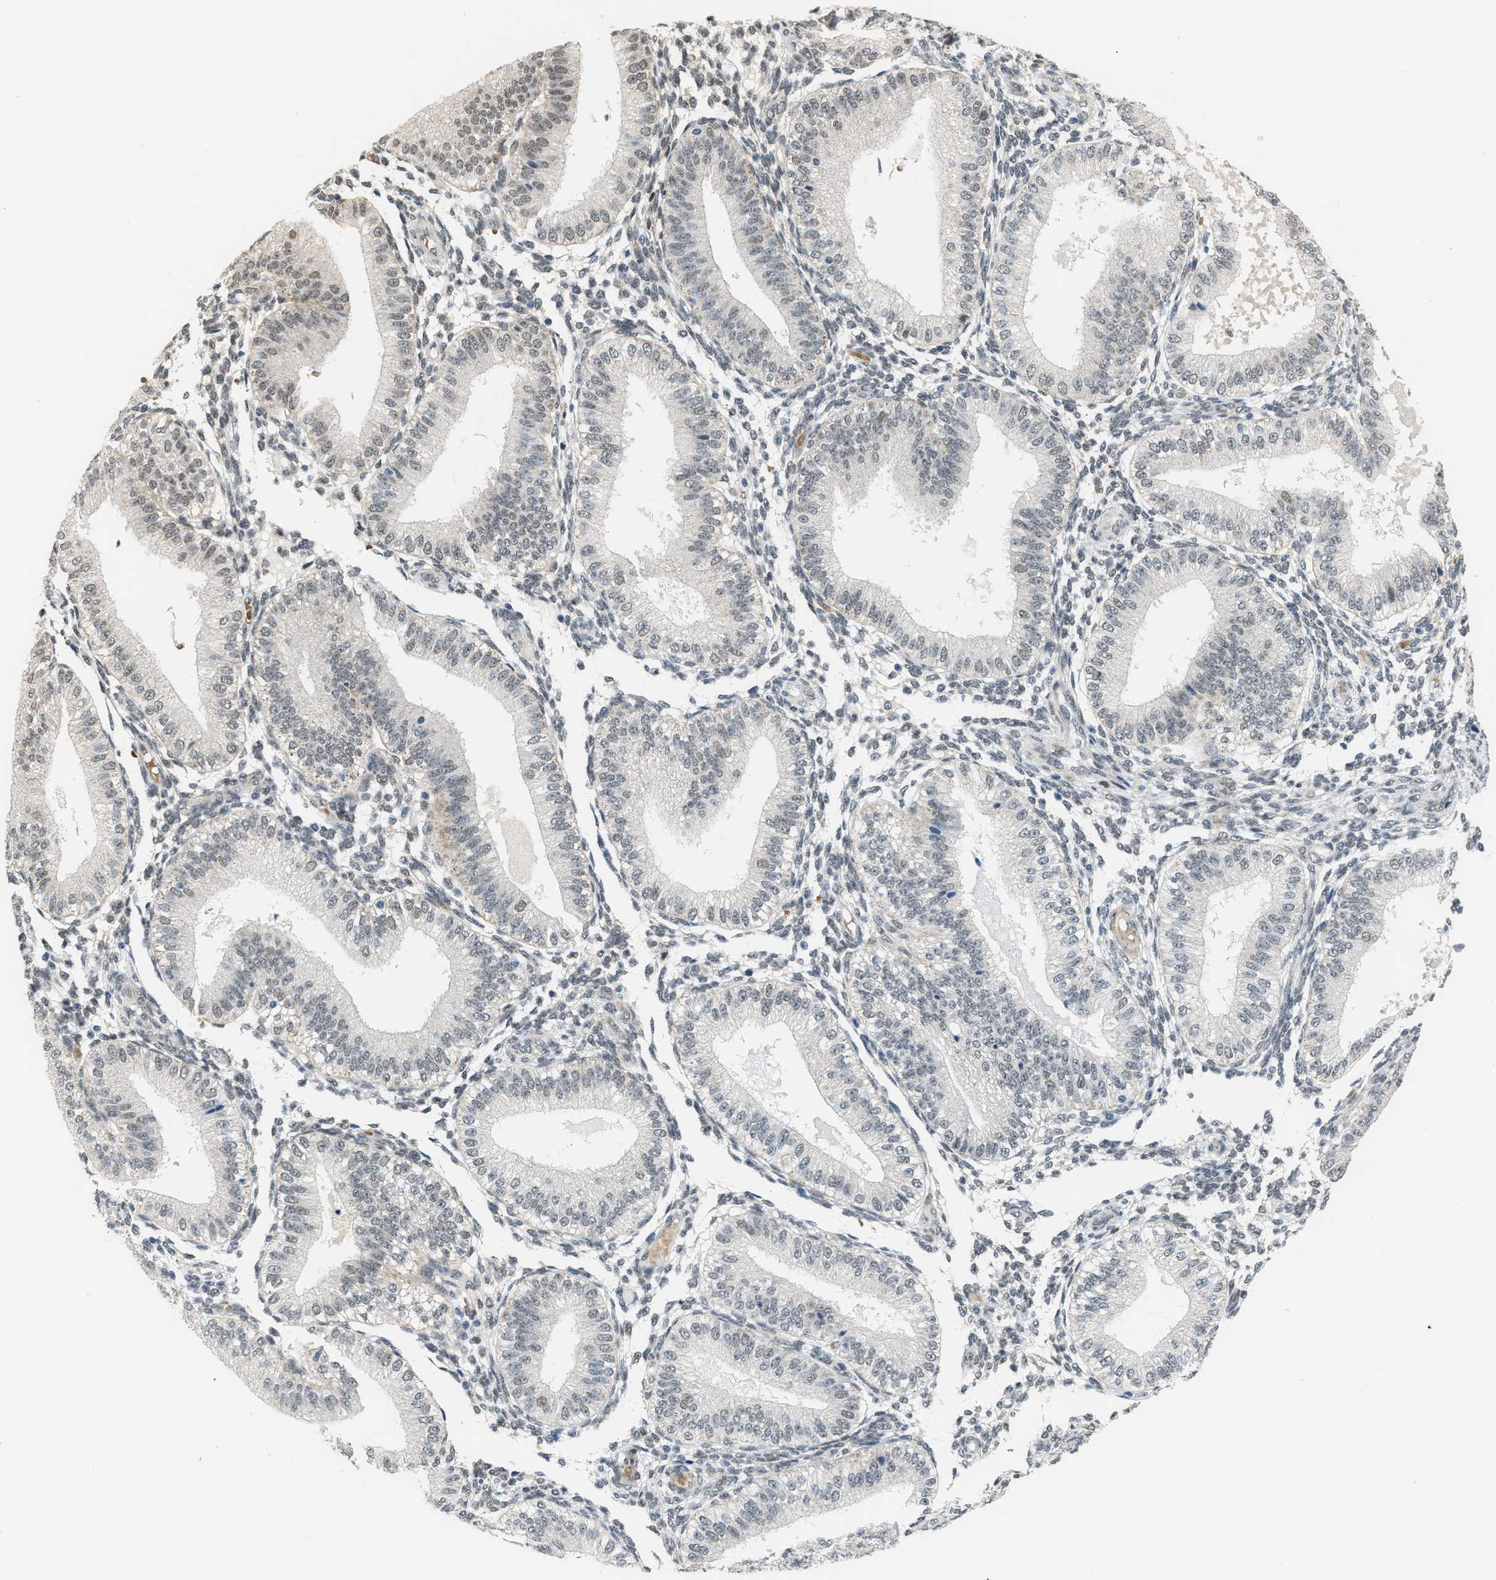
{"staining": {"intensity": "weak", "quantity": "<25%", "location": "cytoplasmic/membranous,nuclear"}, "tissue": "endometrium", "cell_type": "Cells in endometrial stroma", "image_type": "normal", "snomed": [{"axis": "morphology", "description": "Normal tissue, NOS"}, {"axis": "topography", "description": "Endometrium"}], "caption": "This micrograph is of benign endometrium stained with immunohistochemistry (IHC) to label a protein in brown with the nuclei are counter-stained blue. There is no staining in cells in endometrial stroma. Nuclei are stained in blue.", "gene": "KIF24", "patient": {"sex": "female", "age": 39}}